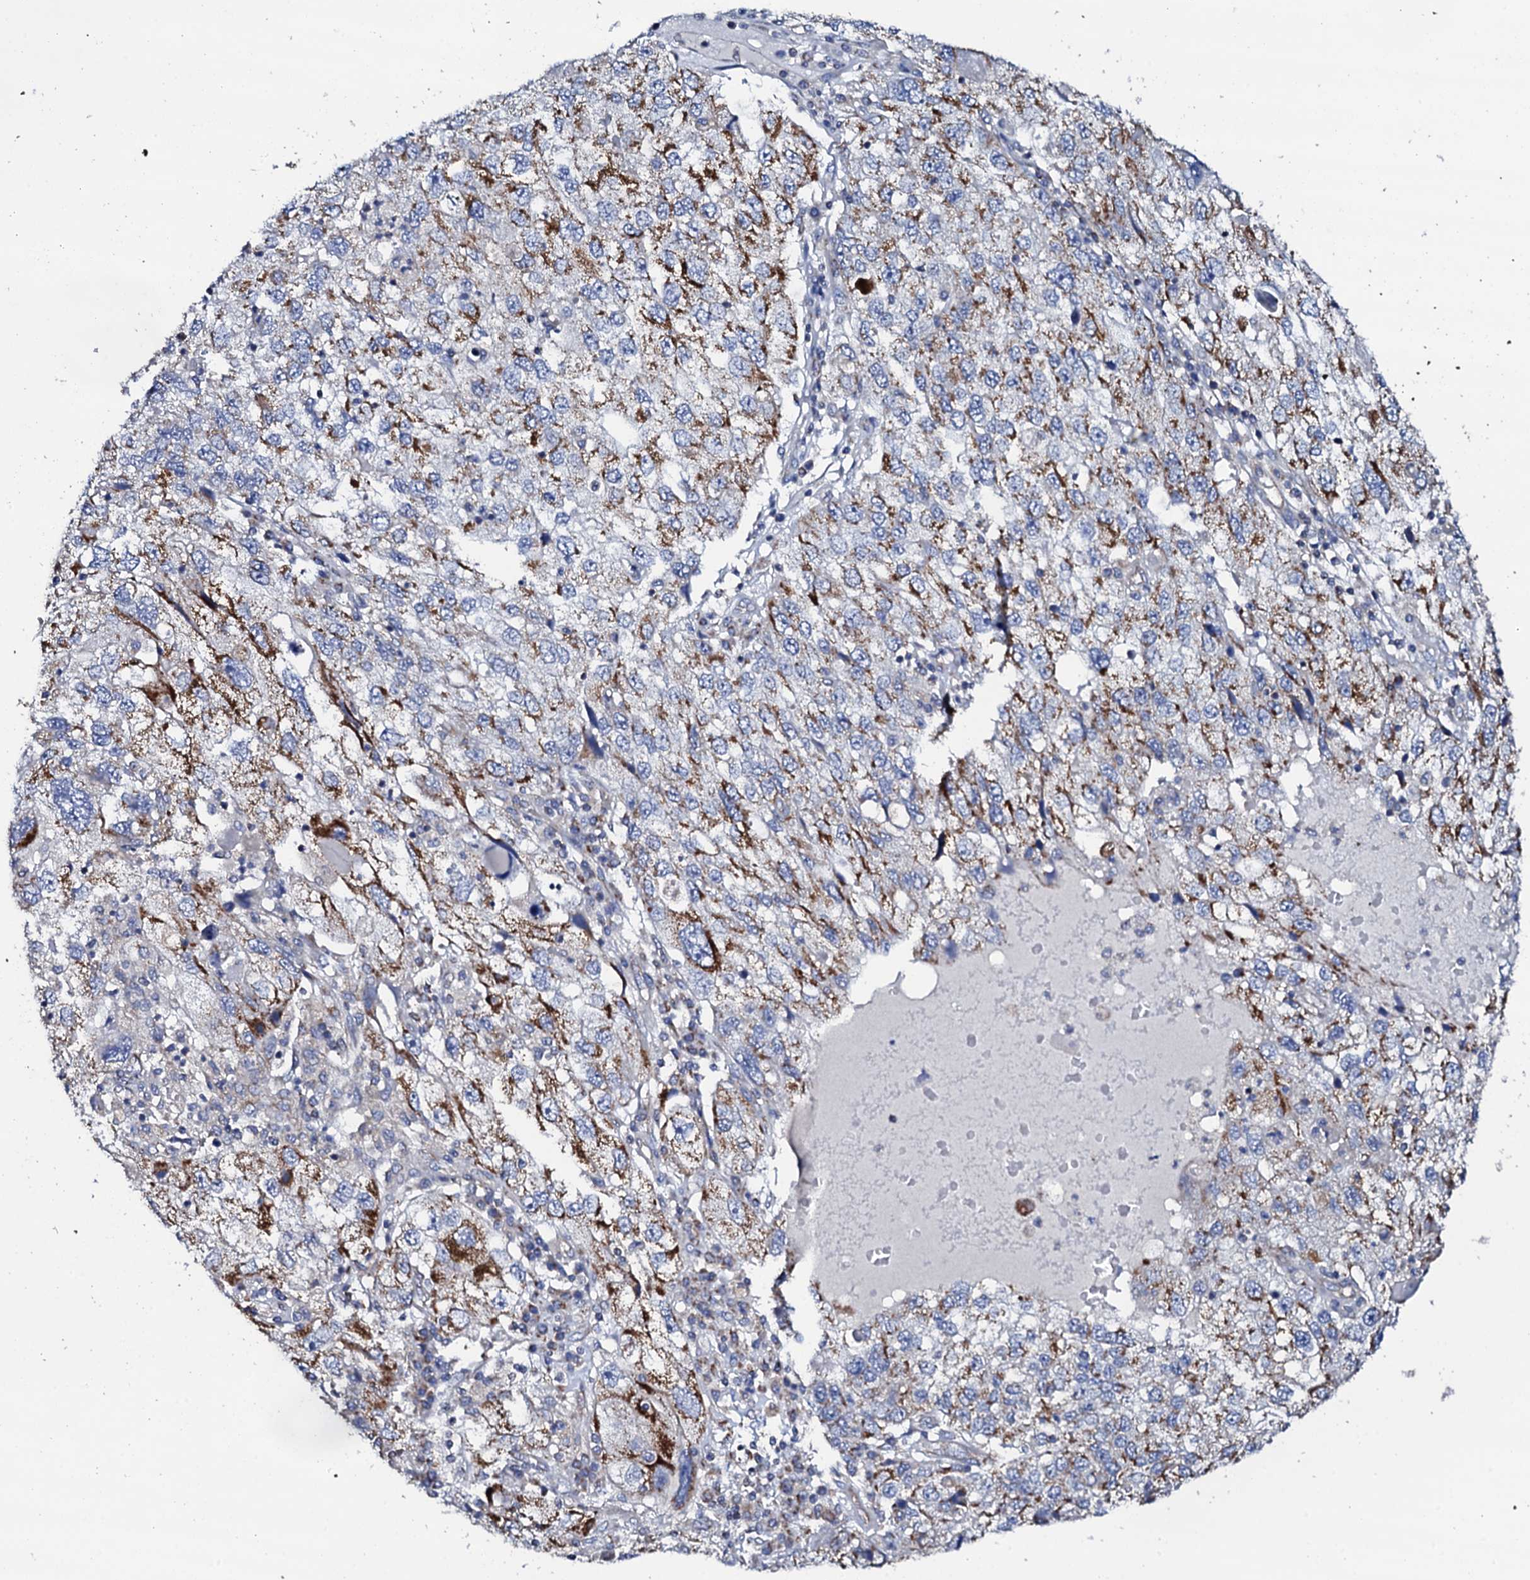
{"staining": {"intensity": "moderate", "quantity": "<25%", "location": "cytoplasmic/membranous"}, "tissue": "endometrial cancer", "cell_type": "Tumor cells", "image_type": "cancer", "snomed": [{"axis": "morphology", "description": "Adenocarcinoma, NOS"}, {"axis": "topography", "description": "Endometrium"}], "caption": "Endometrial cancer stained for a protein reveals moderate cytoplasmic/membranous positivity in tumor cells.", "gene": "TCAF2", "patient": {"sex": "female", "age": 49}}